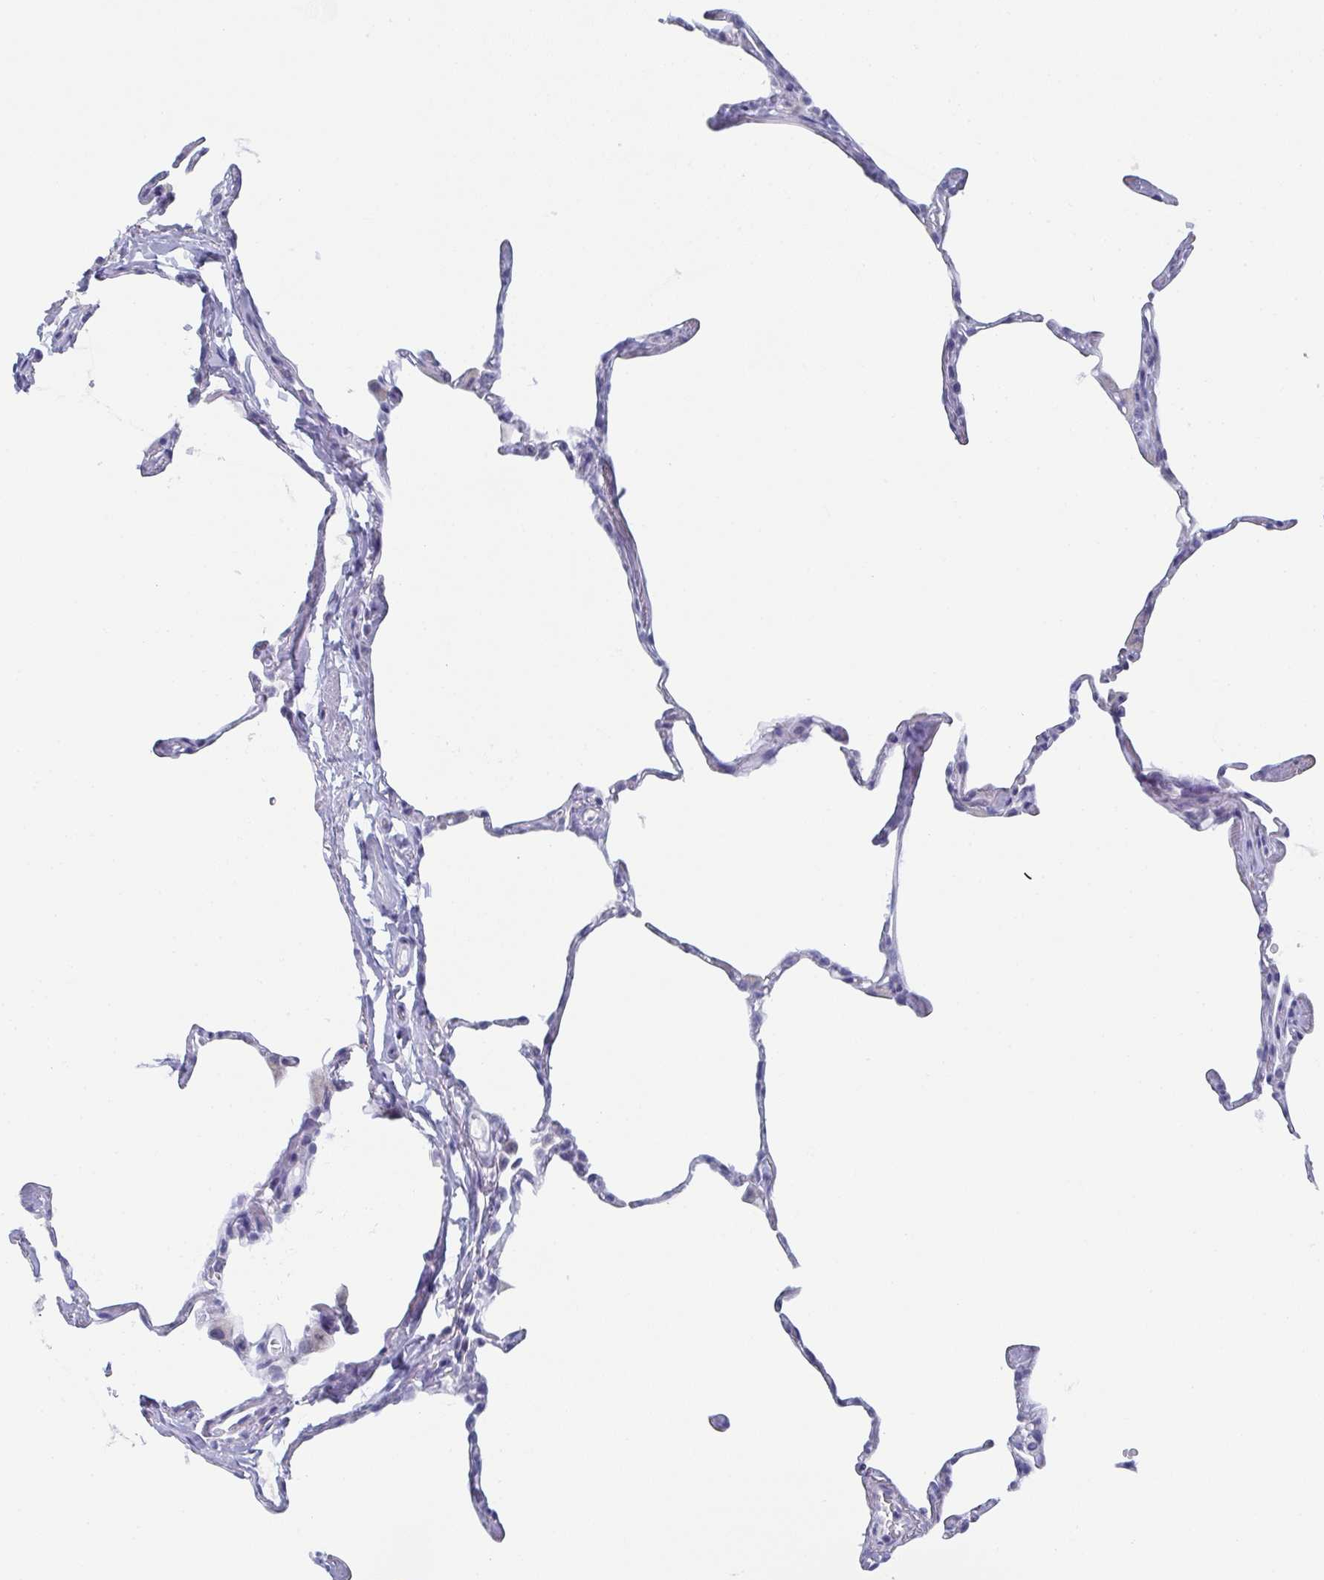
{"staining": {"intensity": "negative", "quantity": "none", "location": "none"}, "tissue": "lung", "cell_type": "Alveolar cells", "image_type": "normal", "snomed": [{"axis": "morphology", "description": "Normal tissue, NOS"}, {"axis": "topography", "description": "Lung"}], "caption": "Immunohistochemistry of normal human lung shows no positivity in alveolar cells. Brightfield microscopy of IHC stained with DAB (brown) and hematoxylin (blue), captured at high magnification.", "gene": "DYDC2", "patient": {"sex": "male", "age": 65}}